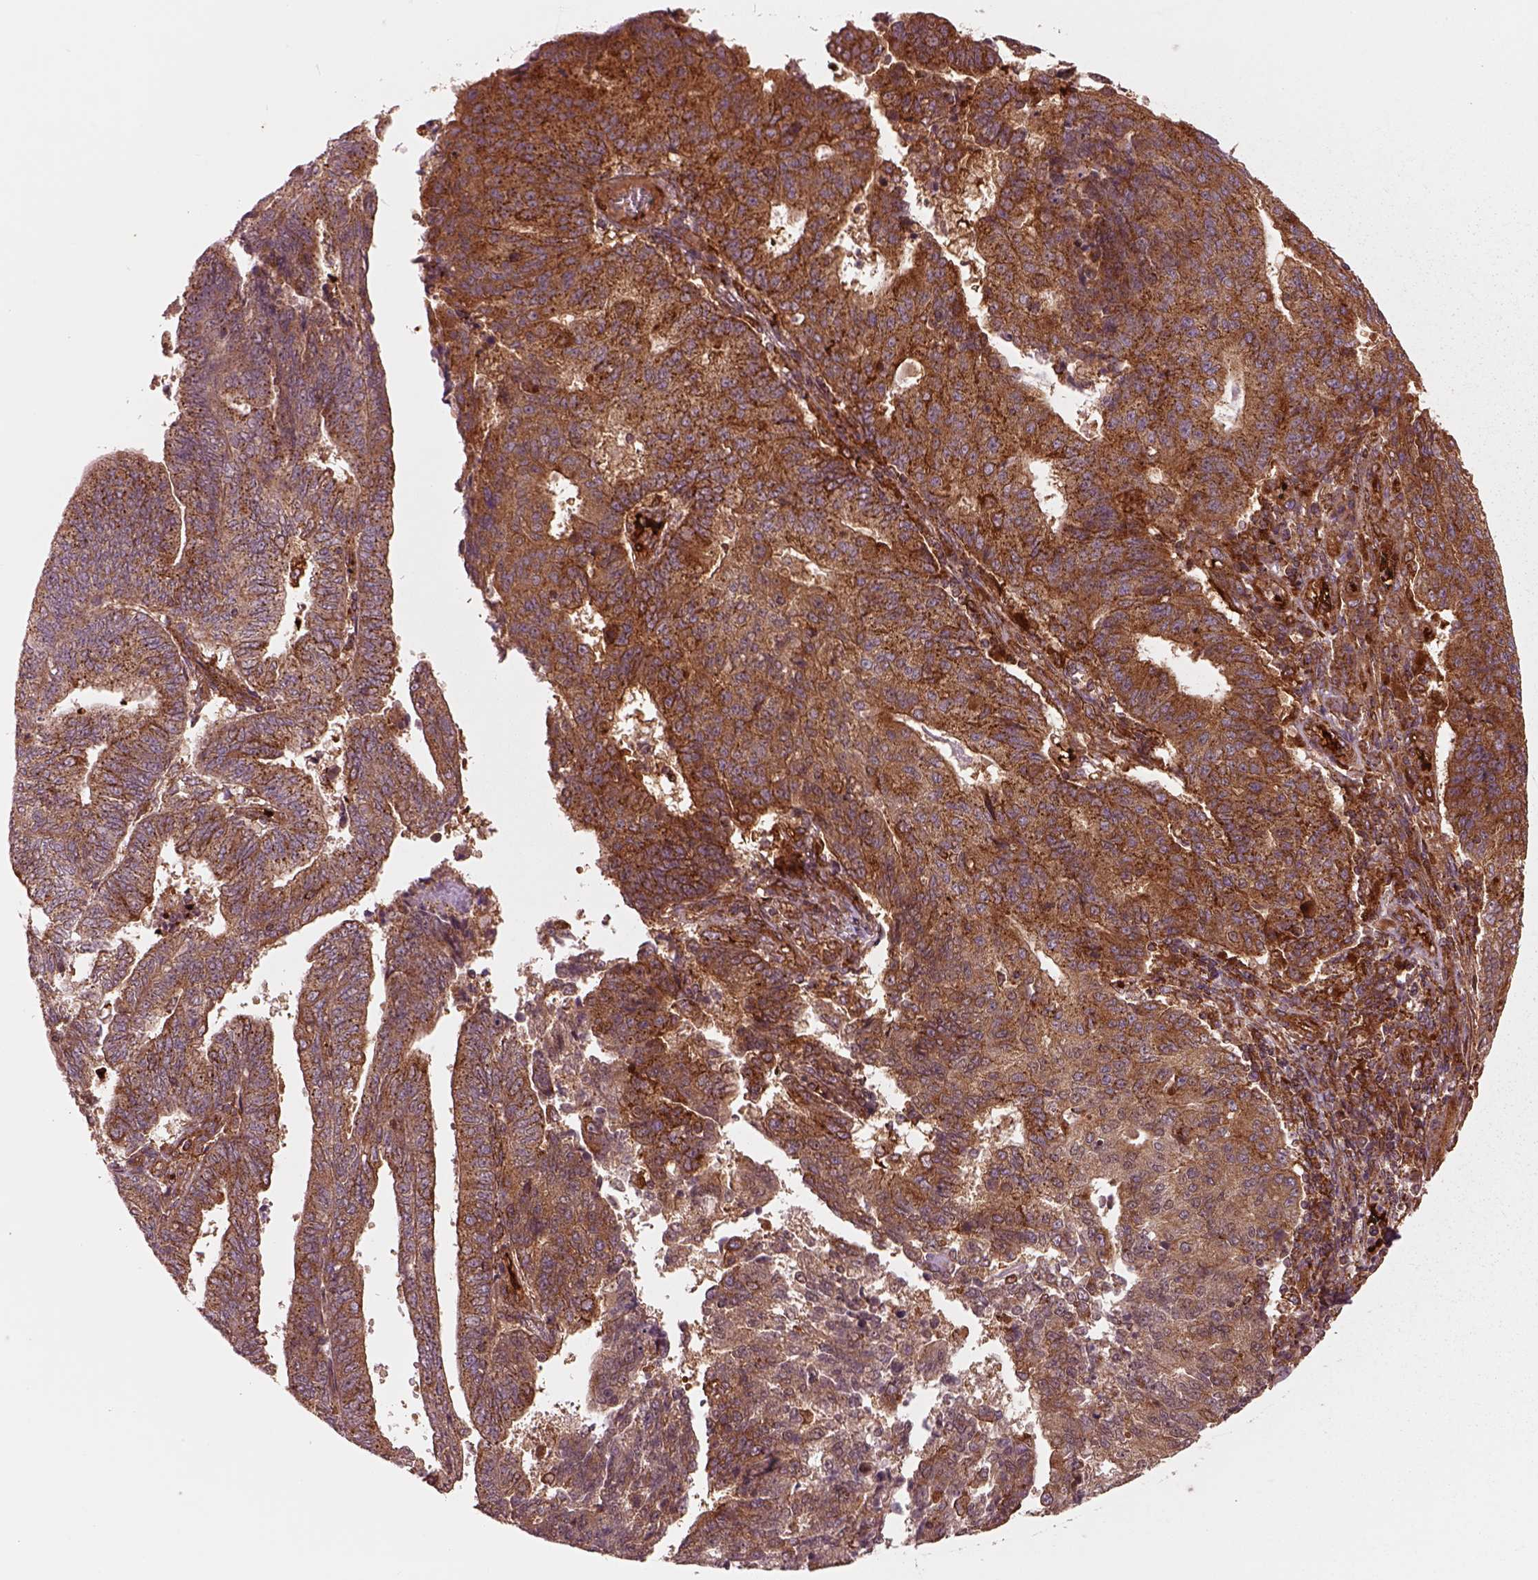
{"staining": {"intensity": "strong", "quantity": "25%-75%", "location": "cytoplasmic/membranous"}, "tissue": "endometrial cancer", "cell_type": "Tumor cells", "image_type": "cancer", "snomed": [{"axis": "morphology", "description": "Adenocarcinoma, NOS"}, {"axis": "topography", "description": "Endometrium"}], "caption": "A brown stain highlights strong cytoplasmic/membranous expression of a protein in adenocarcinoma (endometrial) tumor cells.", "gene": "WASHC2A", "patient": {"sex": "female", "age": 82}}